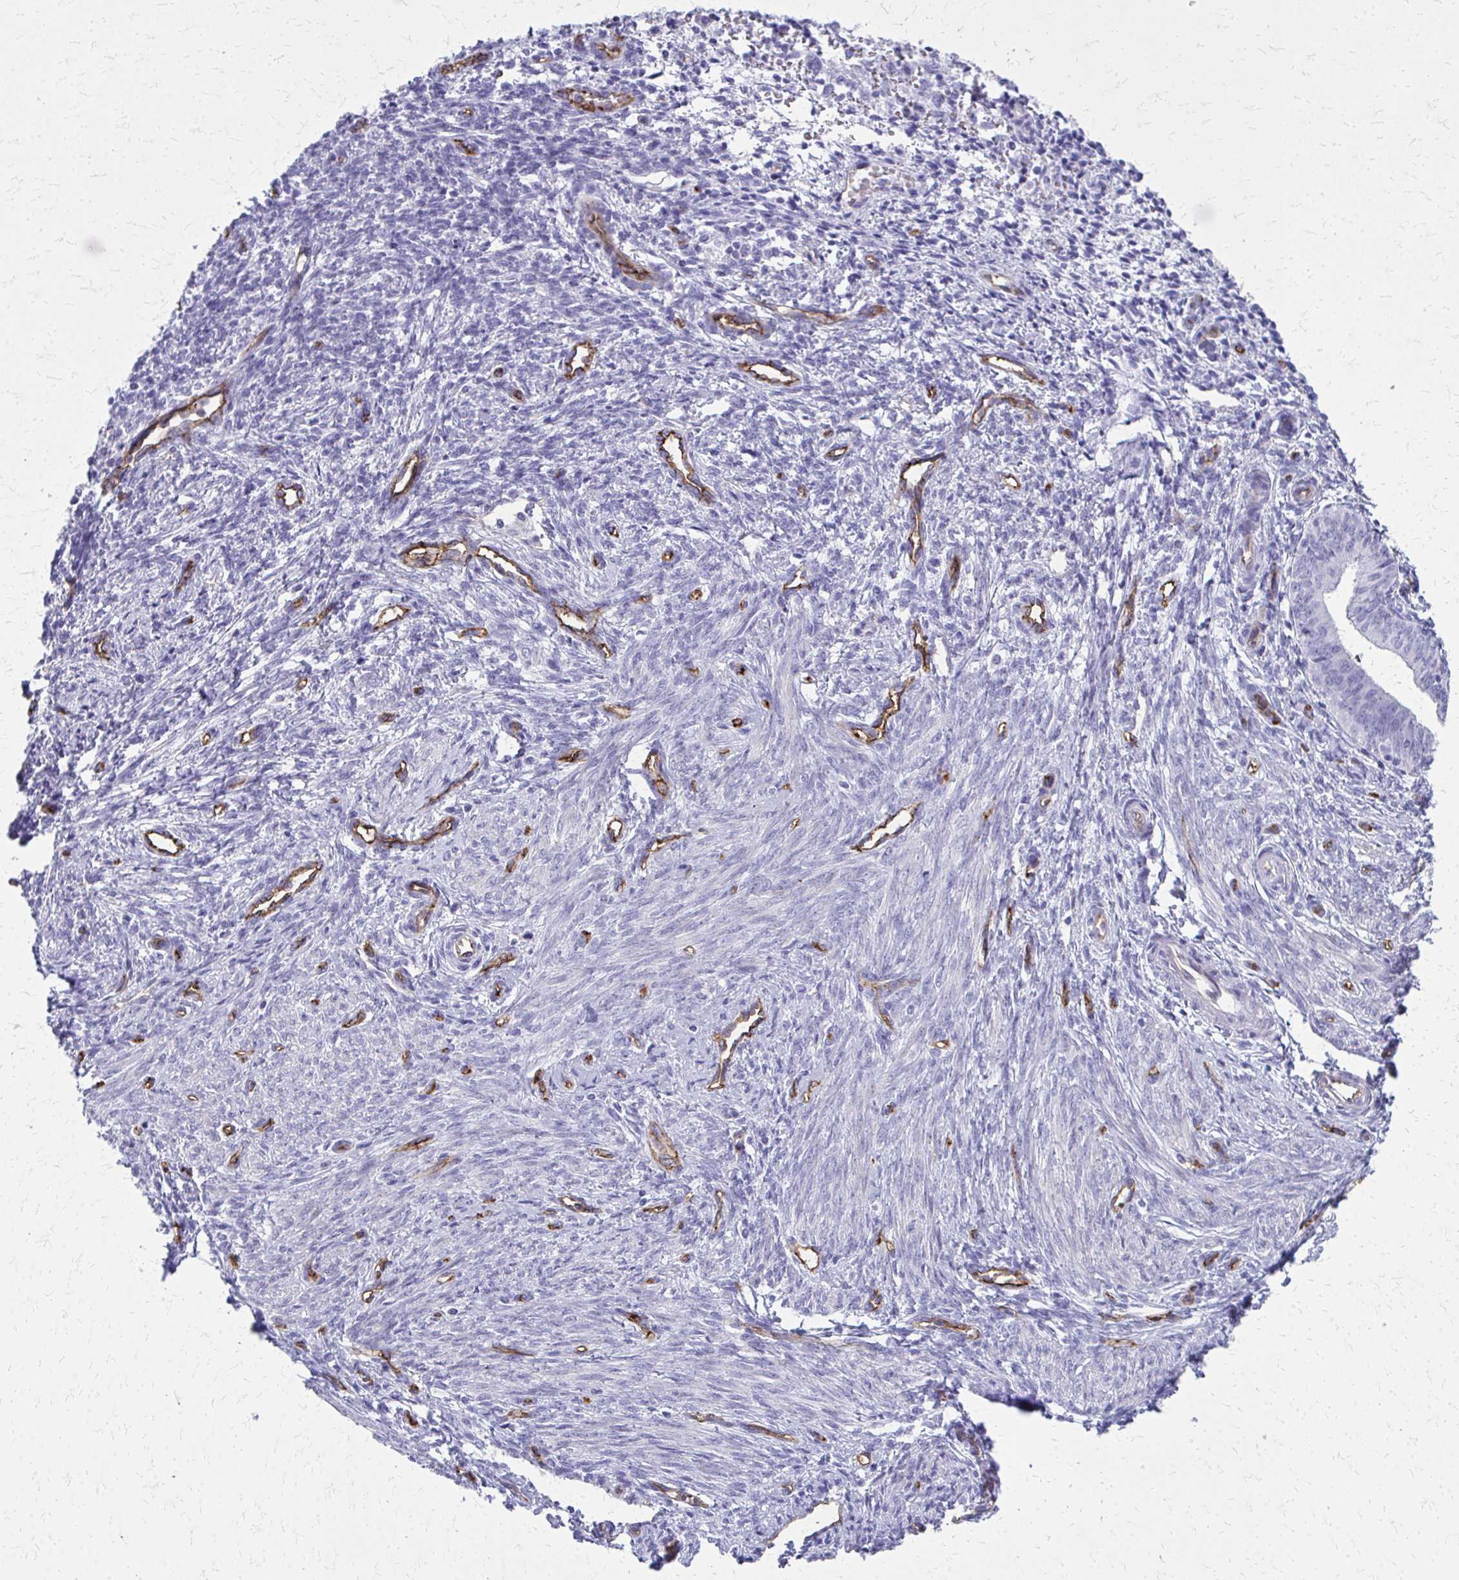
{"staining": {"intensity": "negative", "quantity": "none", "location": "none"}, "tissue": "endometrial cancer", "cell_type": "Tumor cells", "image_type": "cancer", "snomed": [{"axis": "morphology", "description": "Adenocarcinoma, NOS"}, {"axis": "topography", "description": "Endometrium"}], "caption": "Photomicrograph shows no protein expression in tumor cells of adenocarcinoma (endometrial) tissue.", "gene": "TPSG1", "patient": {"sex": "female", "age": 50}}